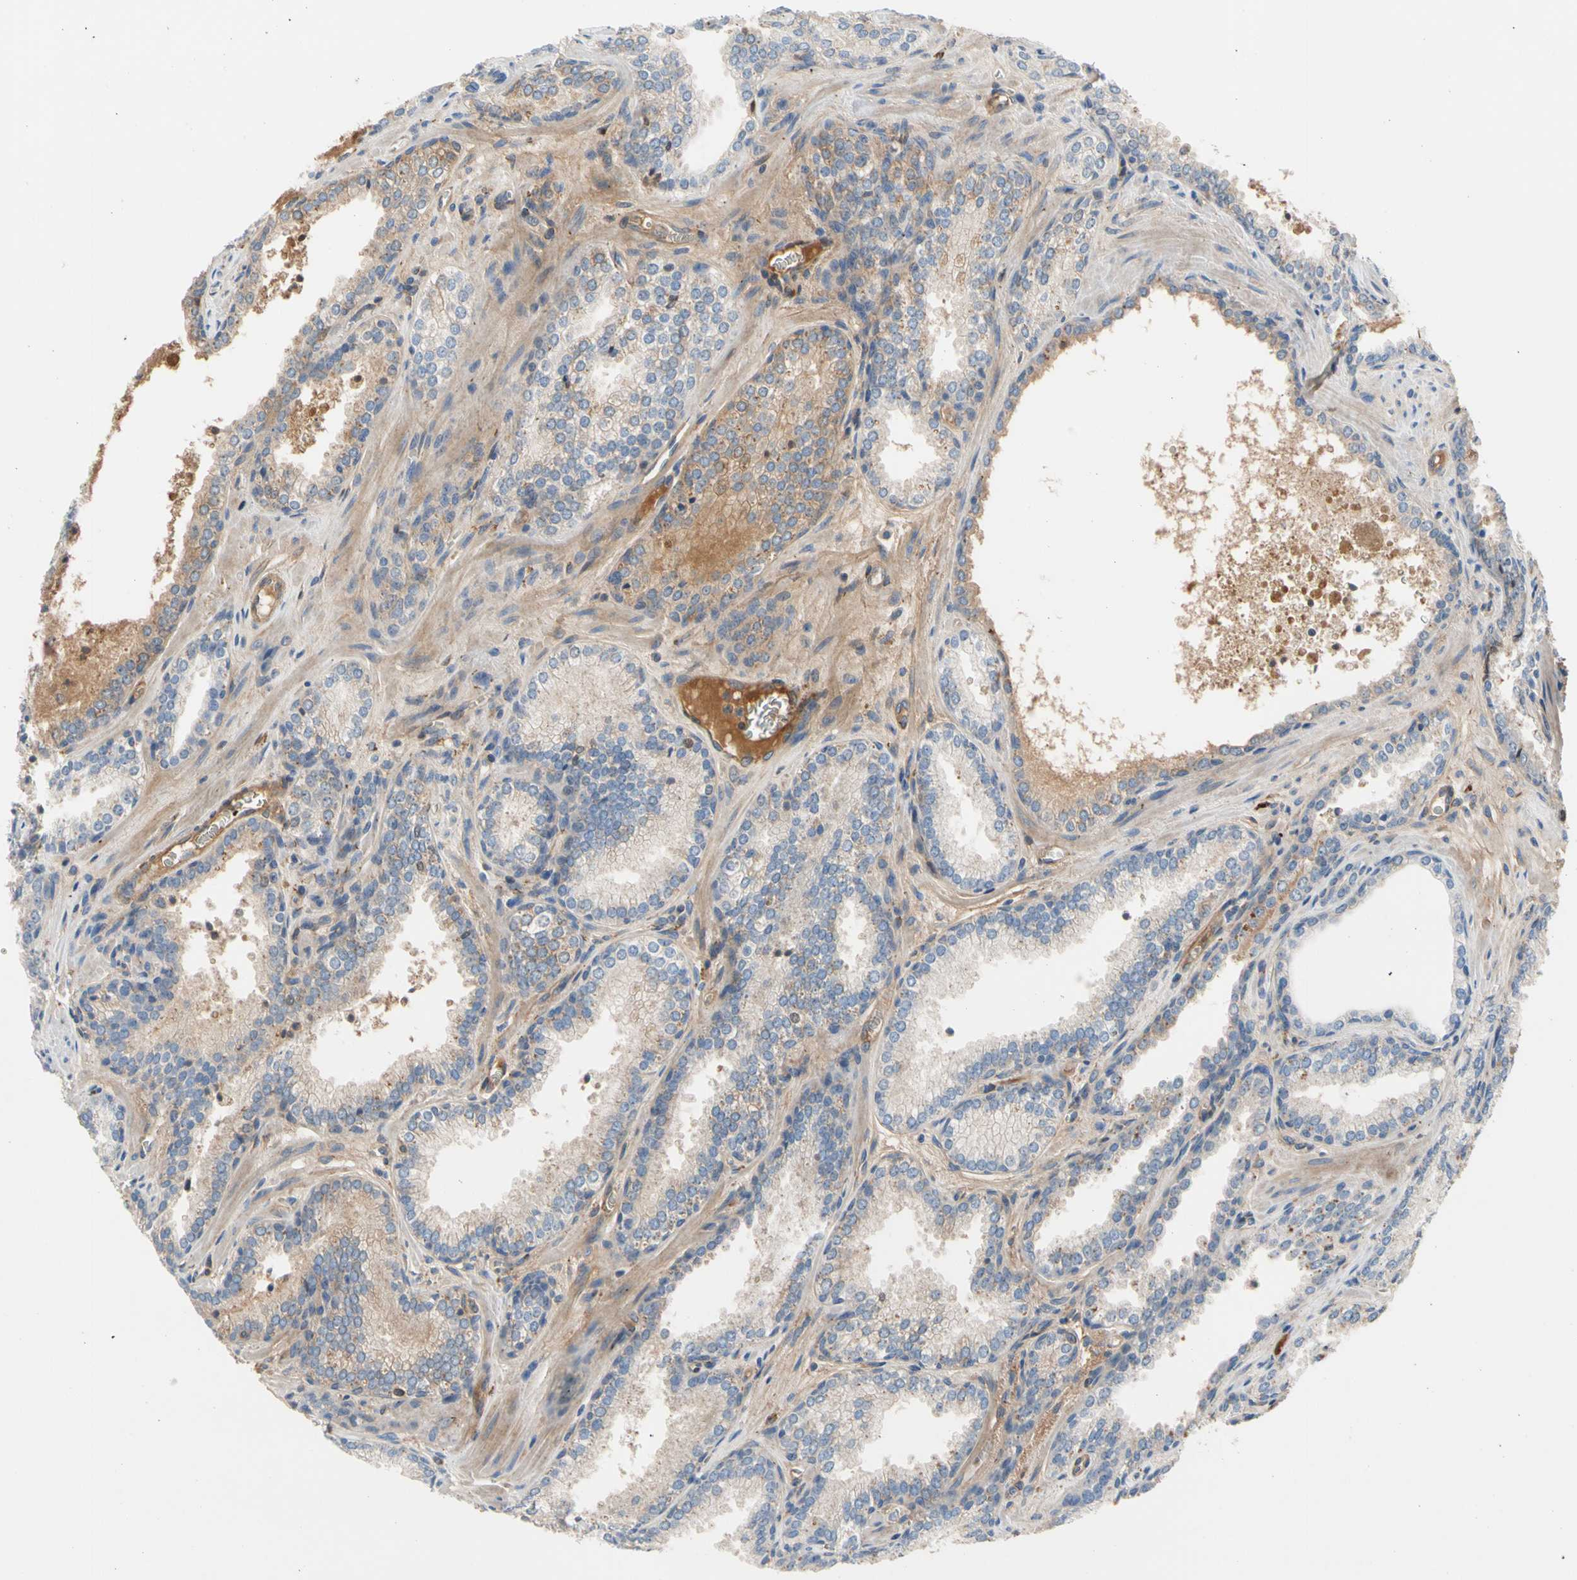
{"staining": {"intensity": "weak", "quantity": "<25%", "location": "cytoplasmic/membranous"}, "tissue": "prostate cancer", "cell_type": "Tumor cells", "image_type": "cancer", "snomed": [{"axis": "morphology", "description": "Adenocarcinoma, Low grade"}, {"axis": "topography", "description": "Prostate"}], "caption": "High magnification brightfield microscopy of prostate cancer (adenocarcinoma (low-grade)) stained with DAB (brown) and counterstained with hematoxylin (blue): tumor cells show no significant expression.", "gene": "ENTREP3", "patient": {"sex": "male", "age": 60}}